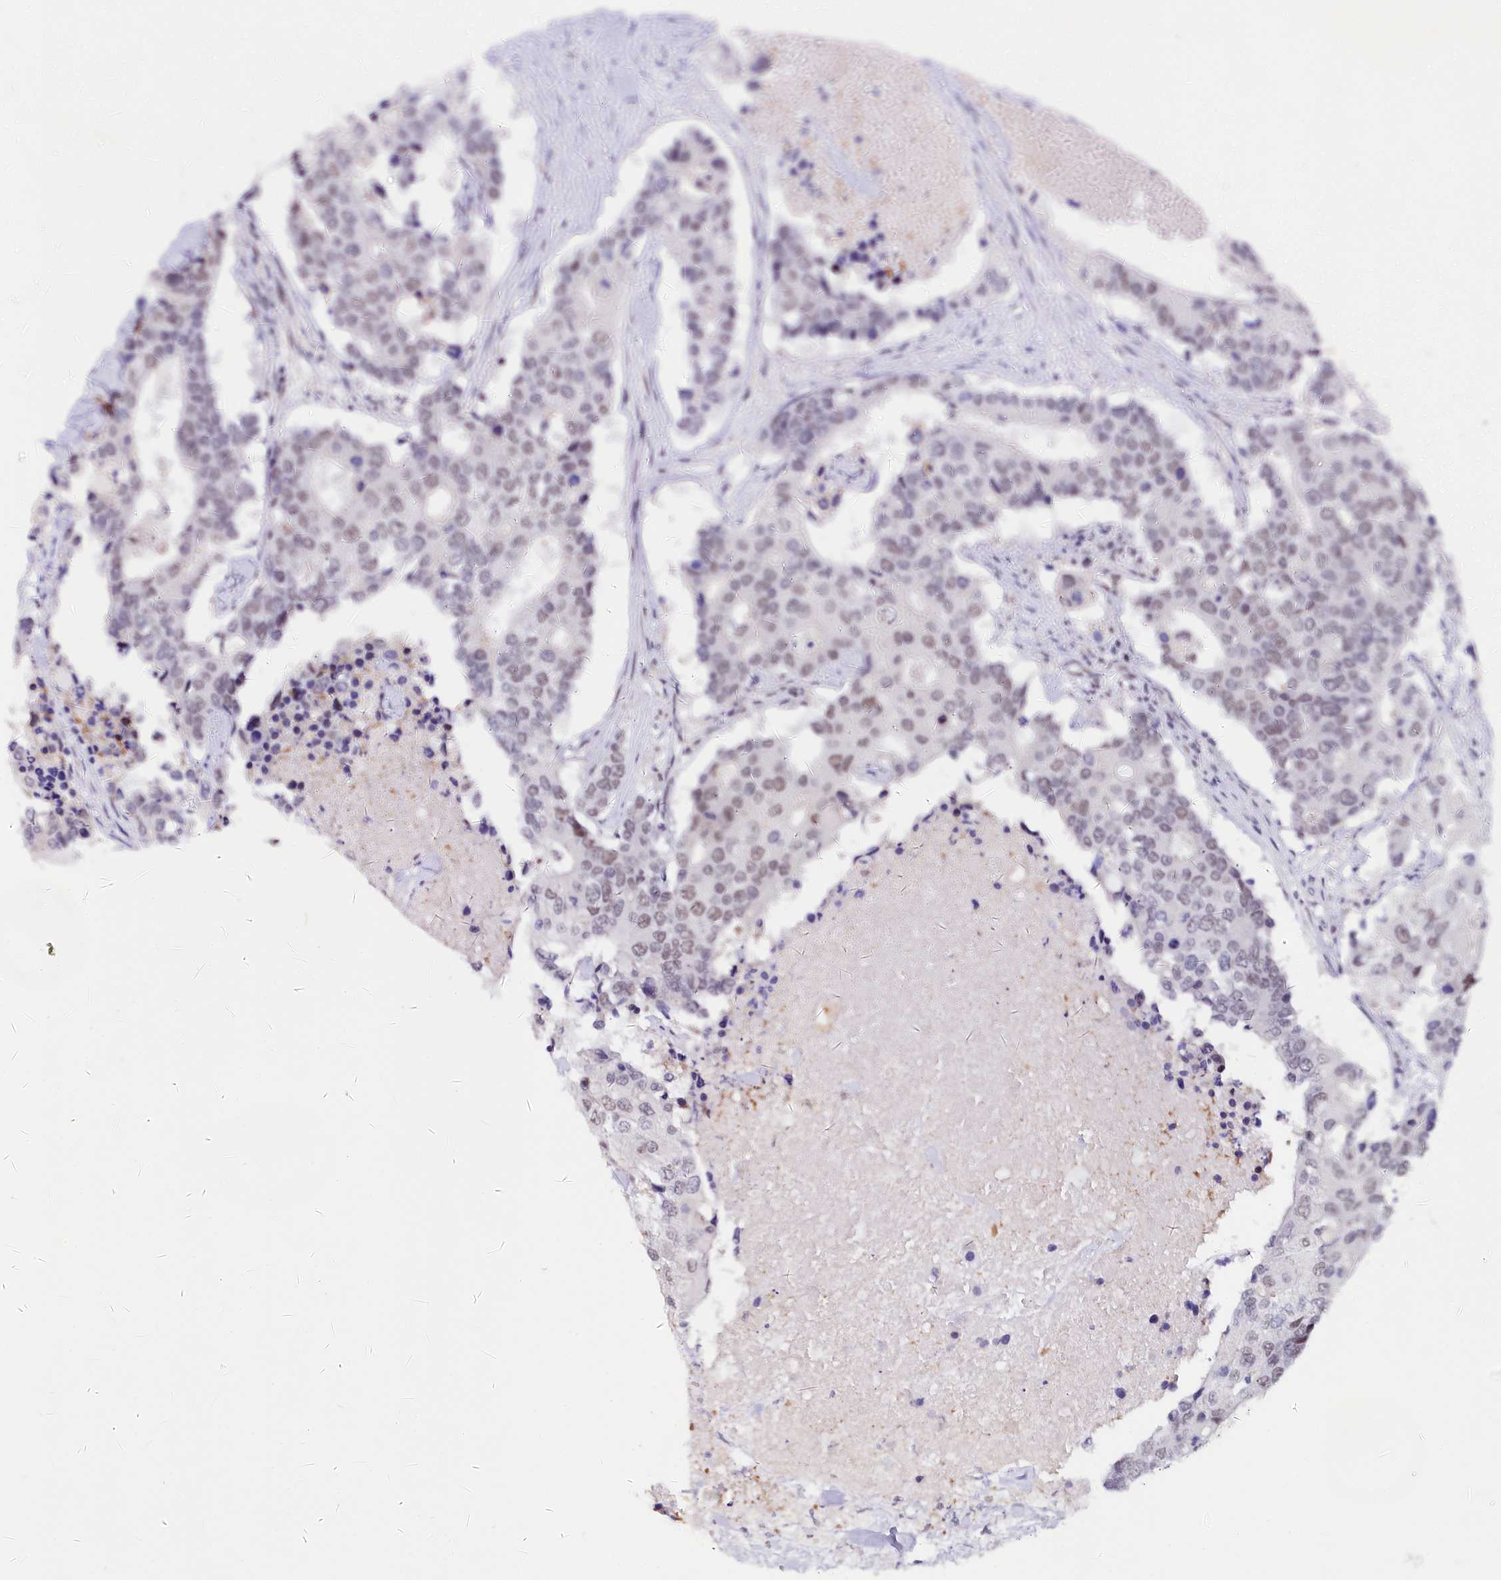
{"staining": {"intensity": "weak", "quantity": "<25%", "location": "nuclear"}, "tissue": "colorectal cancer", "cell_type": "Tumor cells", "image_type": "cancer", "snomed": [{"axis": "morphology", "description": "Adenocarcinoma, NOS"}, {"axis": "topography", "description": "Colon"}], "caption": "Colorectal cancer (adenocarcinoma) was stained to show a protein in brown. There is no significant expression in tumor cells.", "gene": "SCAF11", "patient": {"sex": "male", "age": 77}}